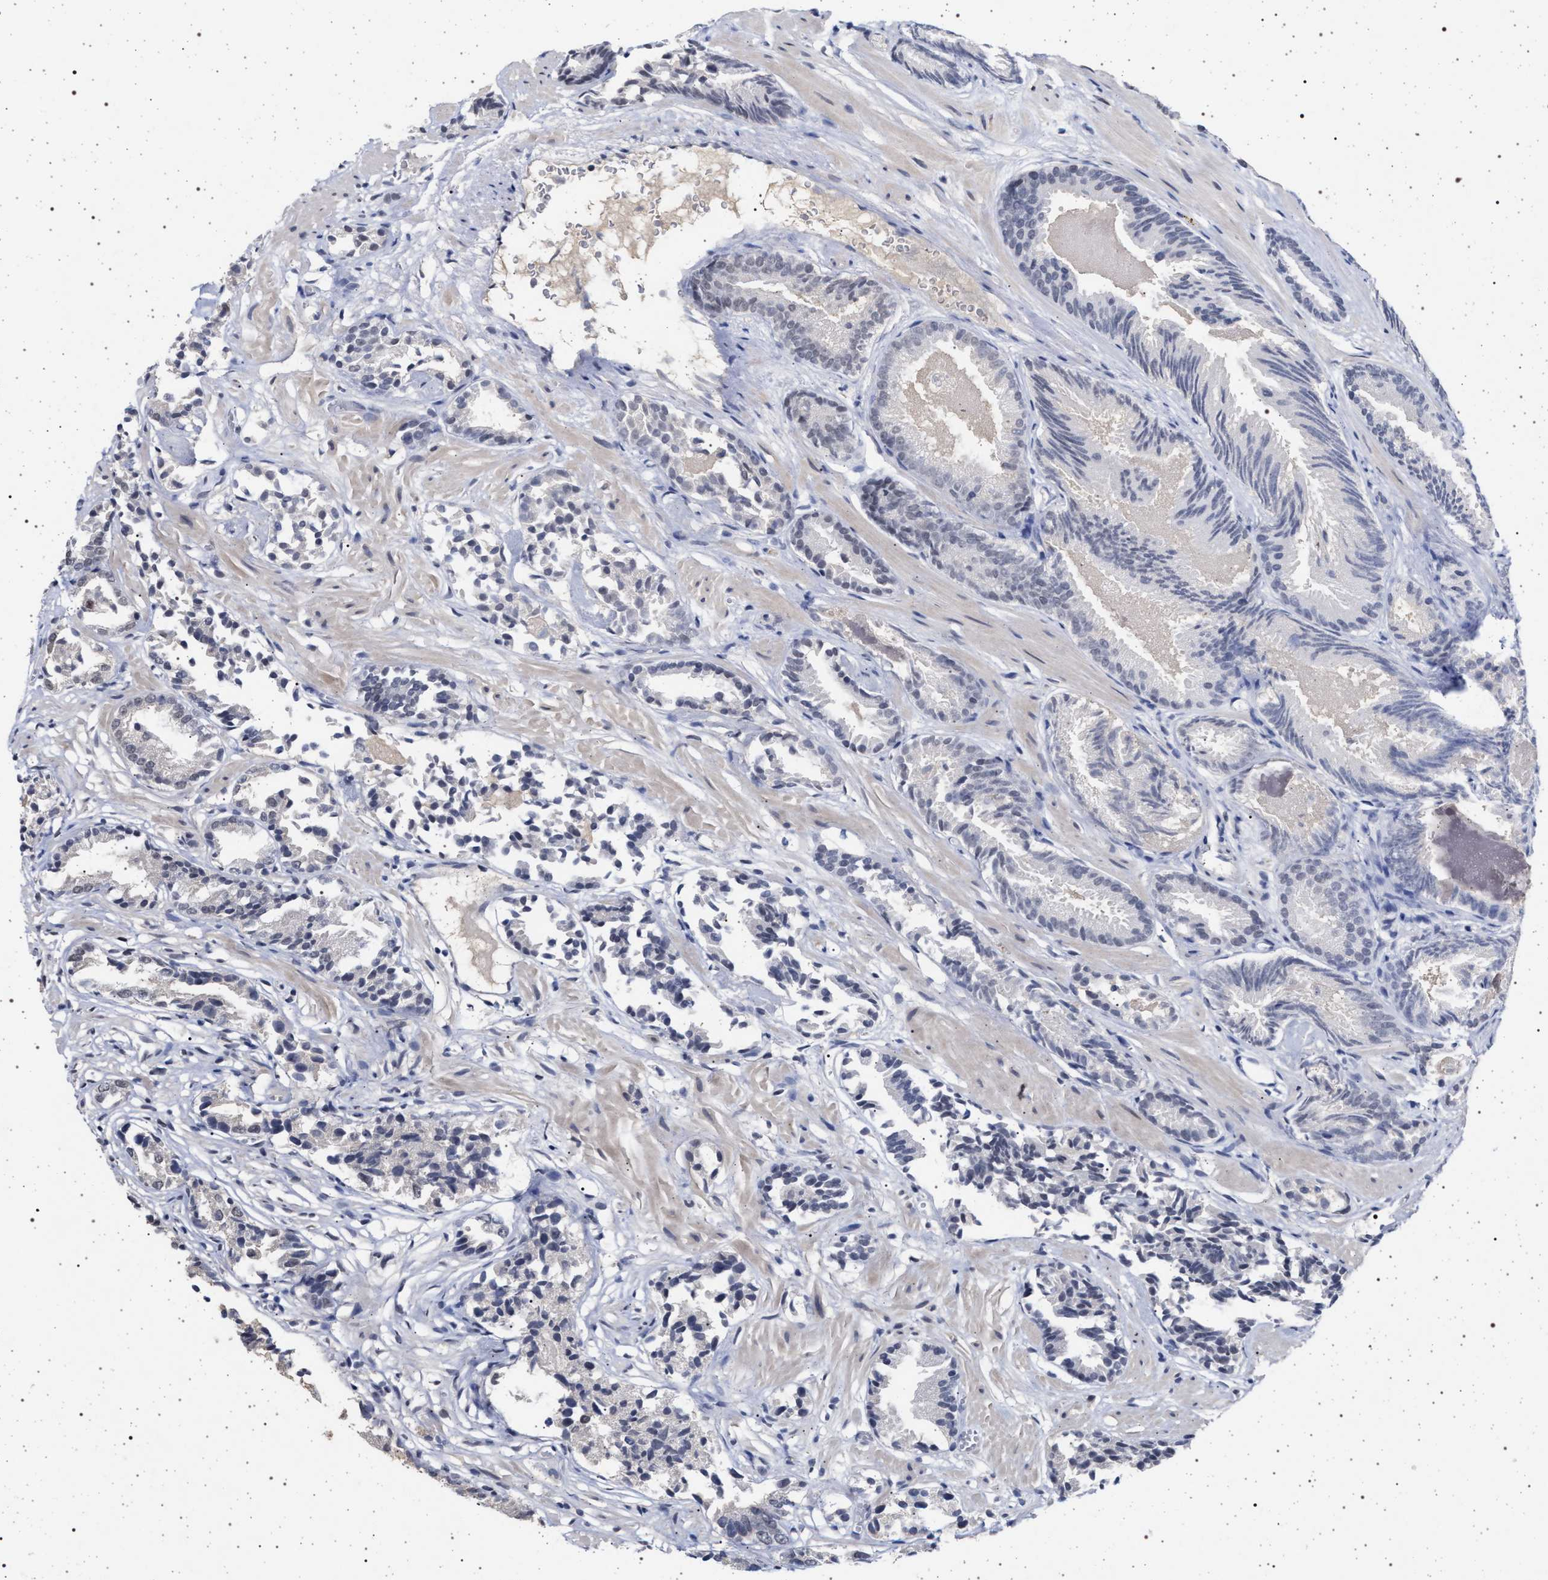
{"staining": {"intensity": "negative", "quantity": "none", "location": "none"}, "tissue": "prostate cancer", "cell_type": "Tumor cells", "image_type": "cancer", "snomed": [{"axis": "morphology", "description": "Adenocarcinoma, Low grade"}, {"axis": "topography", "description": "Prostate"}], "caption": "DAB immunohistochemical staining of human prostate cancer reveals no significant staining in tumor cells. (Immunohistochemistry, brightfield microscopy, high magnification).", "gene": "PHF12", "patient": {"sex": "male", "age": 51}}